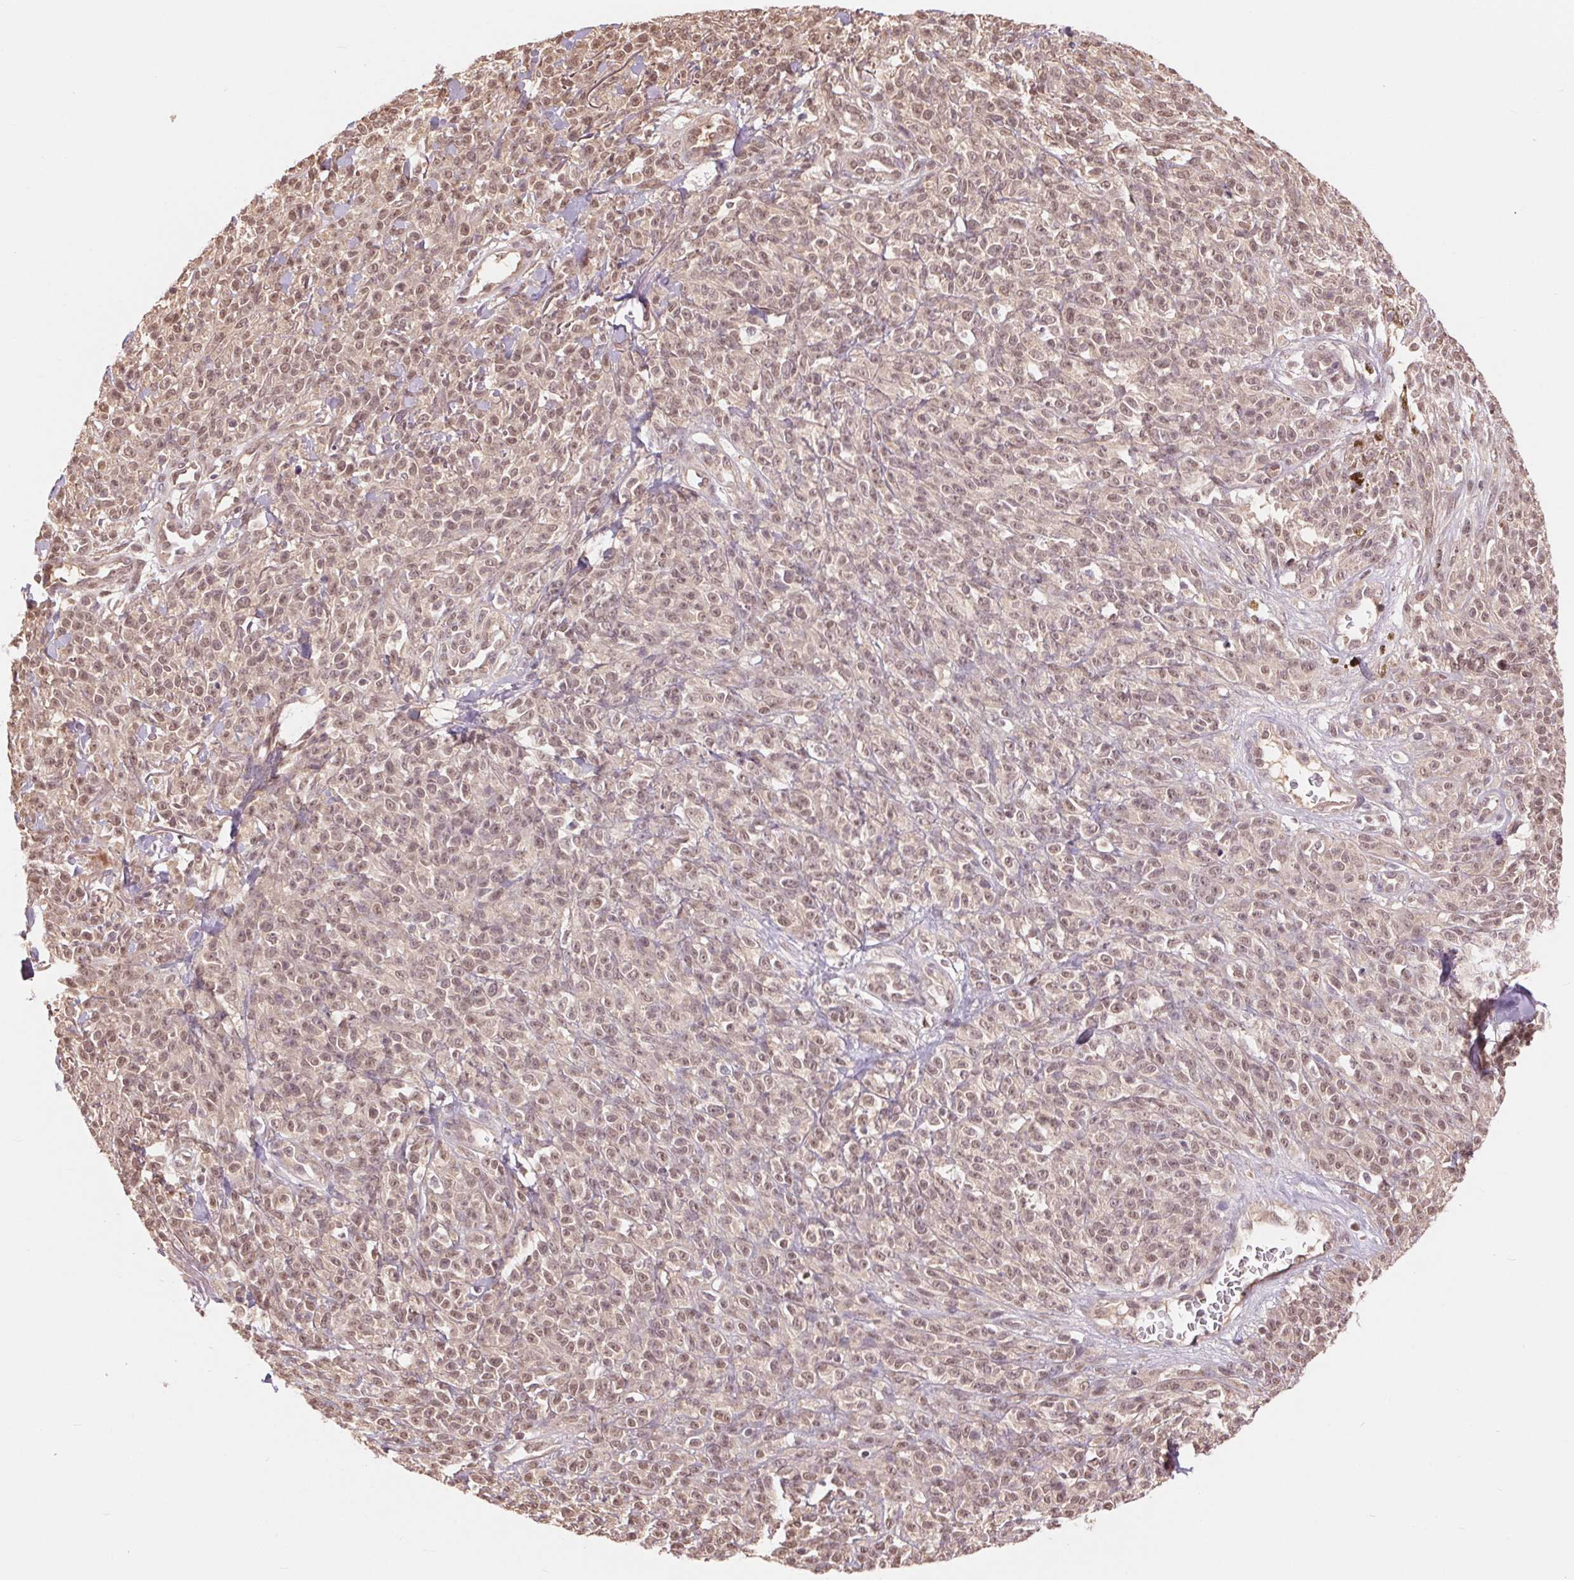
{"staining": {"intensity": "moderate", "quantity": ">75%", "location": "nuclear"}, "tissue": "melanoma", "cell_type": "Tumor cells", "image_type": "cancer", "snomed": [{"axis": "morphology", "description": "Malignant melanoma, NOS"}, {"axis": "topography", "description": "Skin"}, {"axis": "topography", "description": "Skin of trunk"}], "caption": "Immunohistochemical staining of human melanoma exhibits medium levels of moderate nuclear expression in approximately >75% of tumor cells. (DAB IHC with brightfield microscopy, high magnification).", "gene": "TMEM273", "patient": {"sex": "male", "age": 74}}